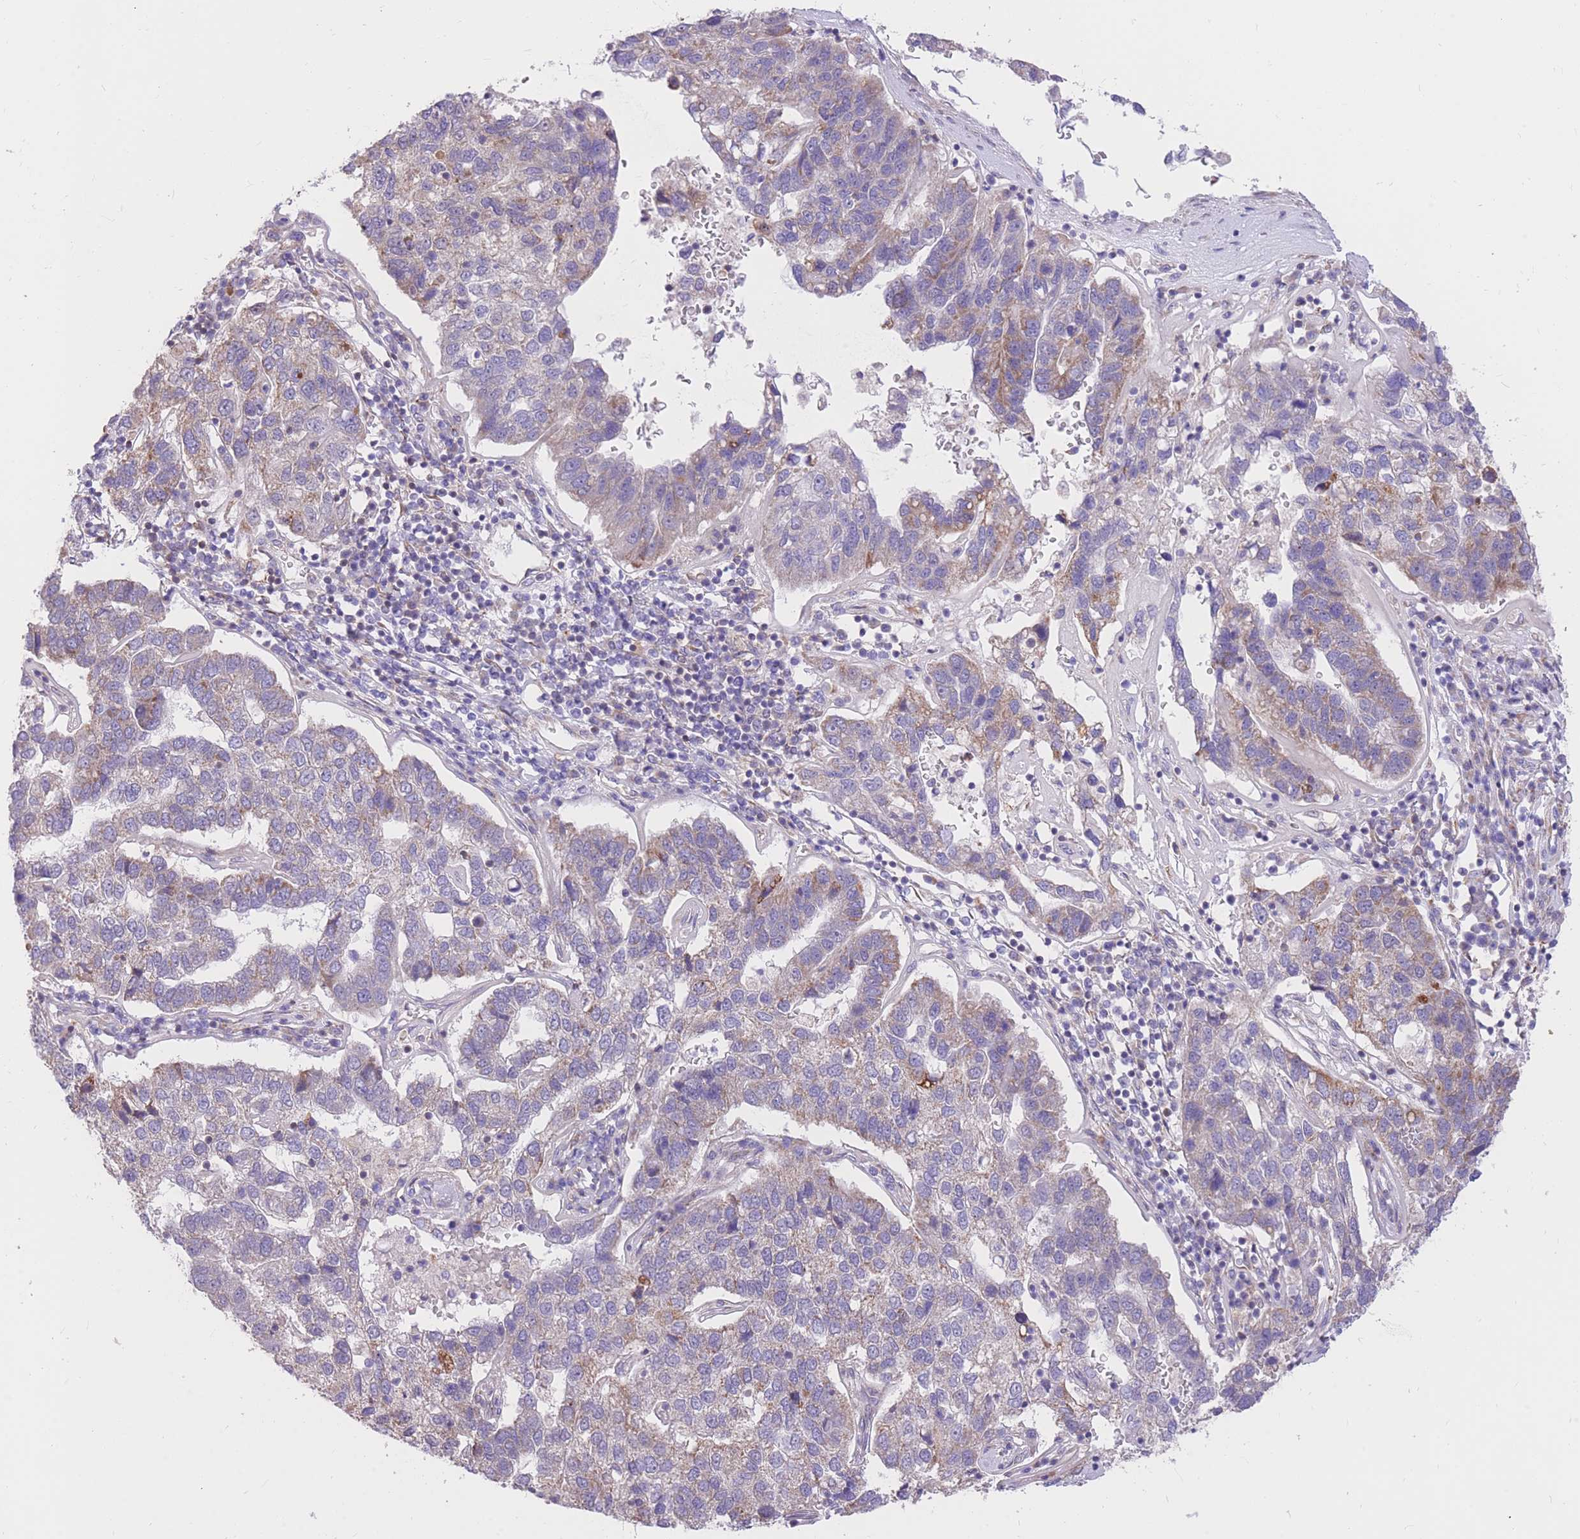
{"staining": {"intensity": "weak", "quantity": "<25%", "location": "cytoplasmic/membranous"}, "tissue": "pancreatic cancer", "cell_type": "Tumor cells", "image_type": "cancer", "snomed": [{"axis": "morphology", "description": "Adenocarcinoma, NOS"}, {"axis": "topography", "description": "Pancreas"}], "caption": "IHC of human pancreatic cancer (adenocarcinoma) displays no positivity in tumor cells.", "gene": "TOPAZ1", "patient": {"sex": "female", "age": 61}}